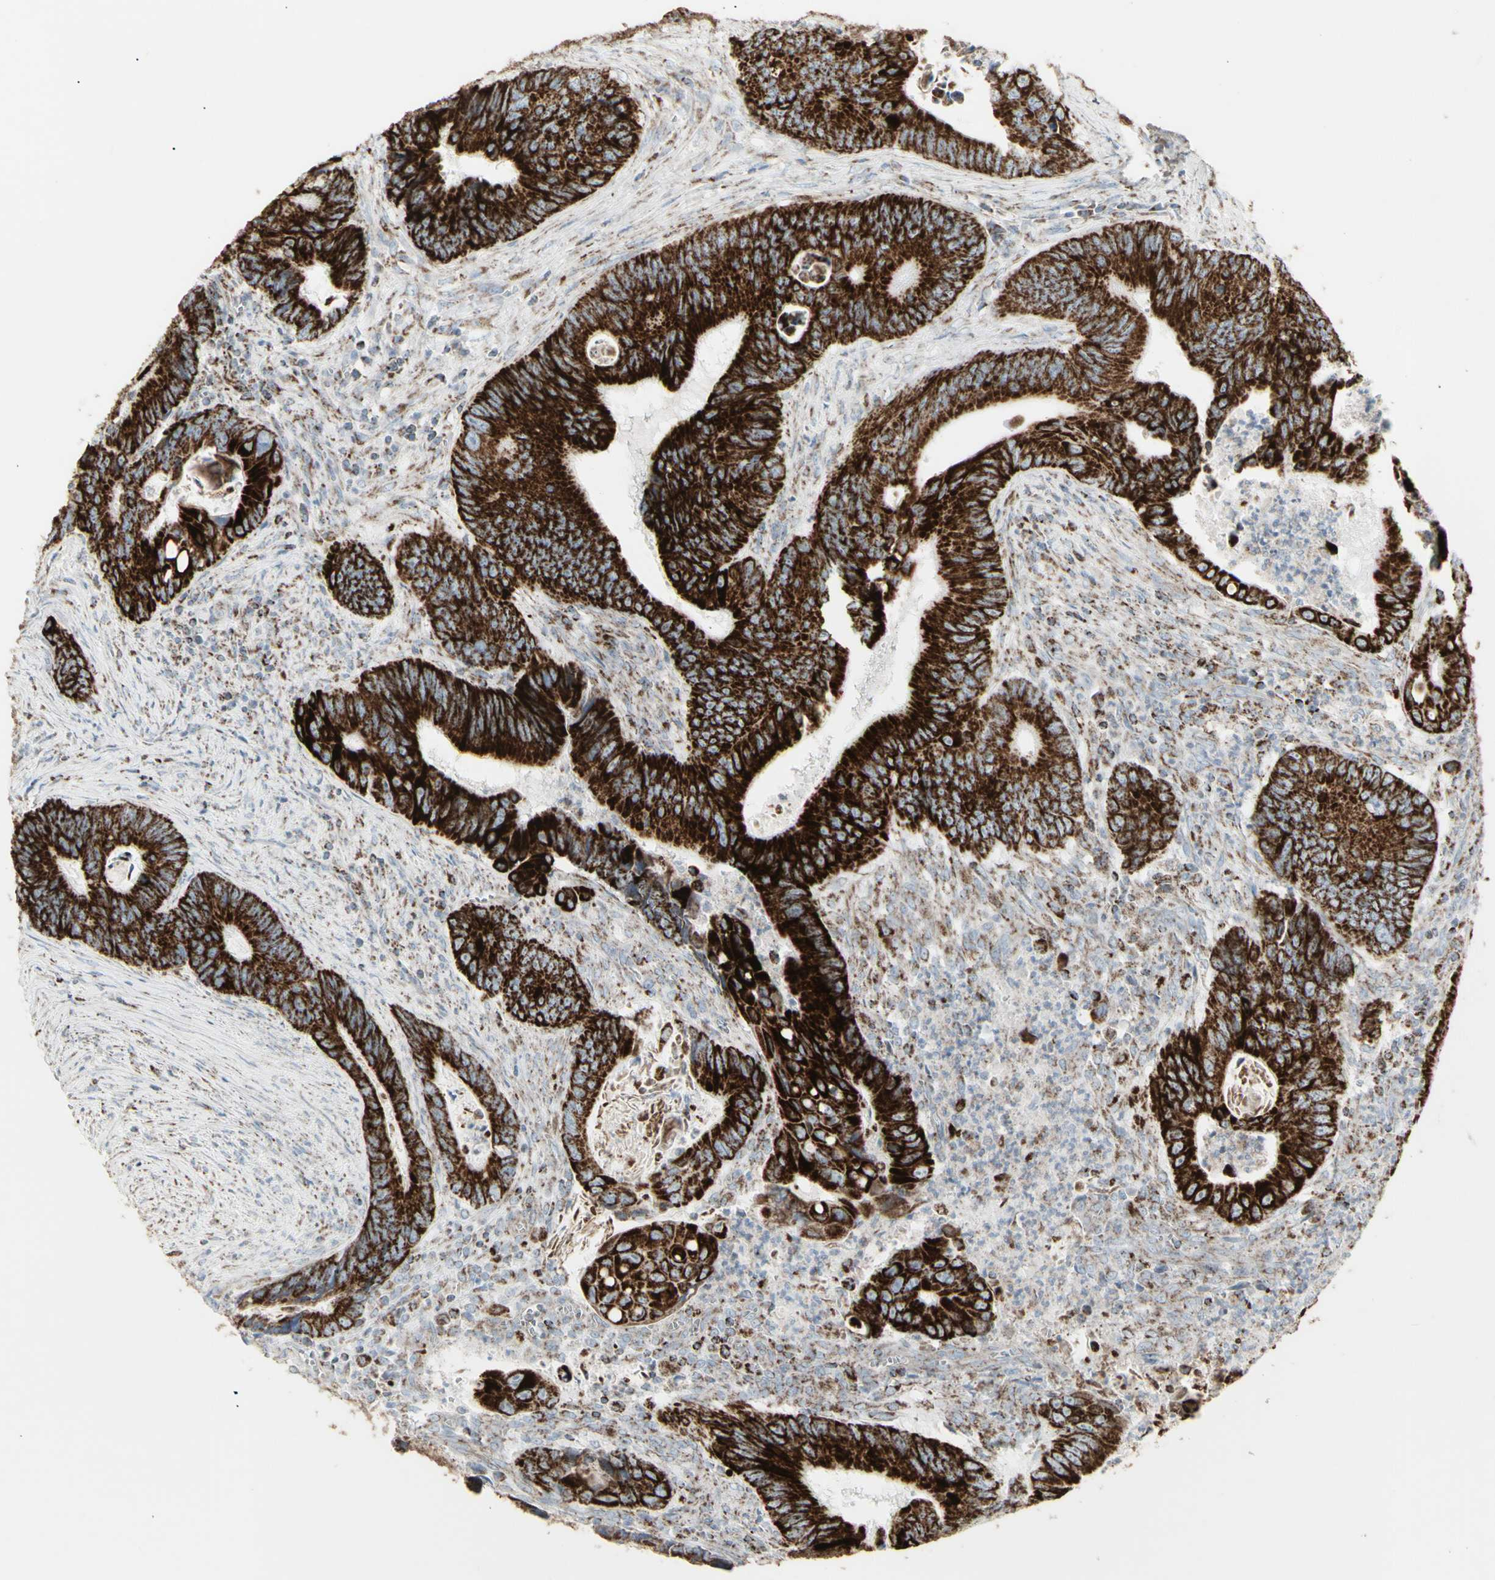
{"staining": {"intensity": "strong", "quantity": ">75%", "location": "cytoplasmic/membranous"}, "tissue": "colorectal cancer", "cell_type": "Tumor cells", "image_type": "cancer", "snomed": [{"axis": "morphology", "description": "Inflammation, NOS"}, {"axis": "morphology", "description": "Adenocarcinoma, NOS"}, {"axis": "topography", "description": "Colon"}], "caption": "Immunohistochemistry (IHC) micrograph of human colorectal cancer (adenocarcinoma) stained for a protein (brown), which shows high levels of strong cytoplasmic/membranous positivity in approximately >75% of tumor cells.", "gene": "PLGRKT", "patient": {"sex": "male", "age": 72}}